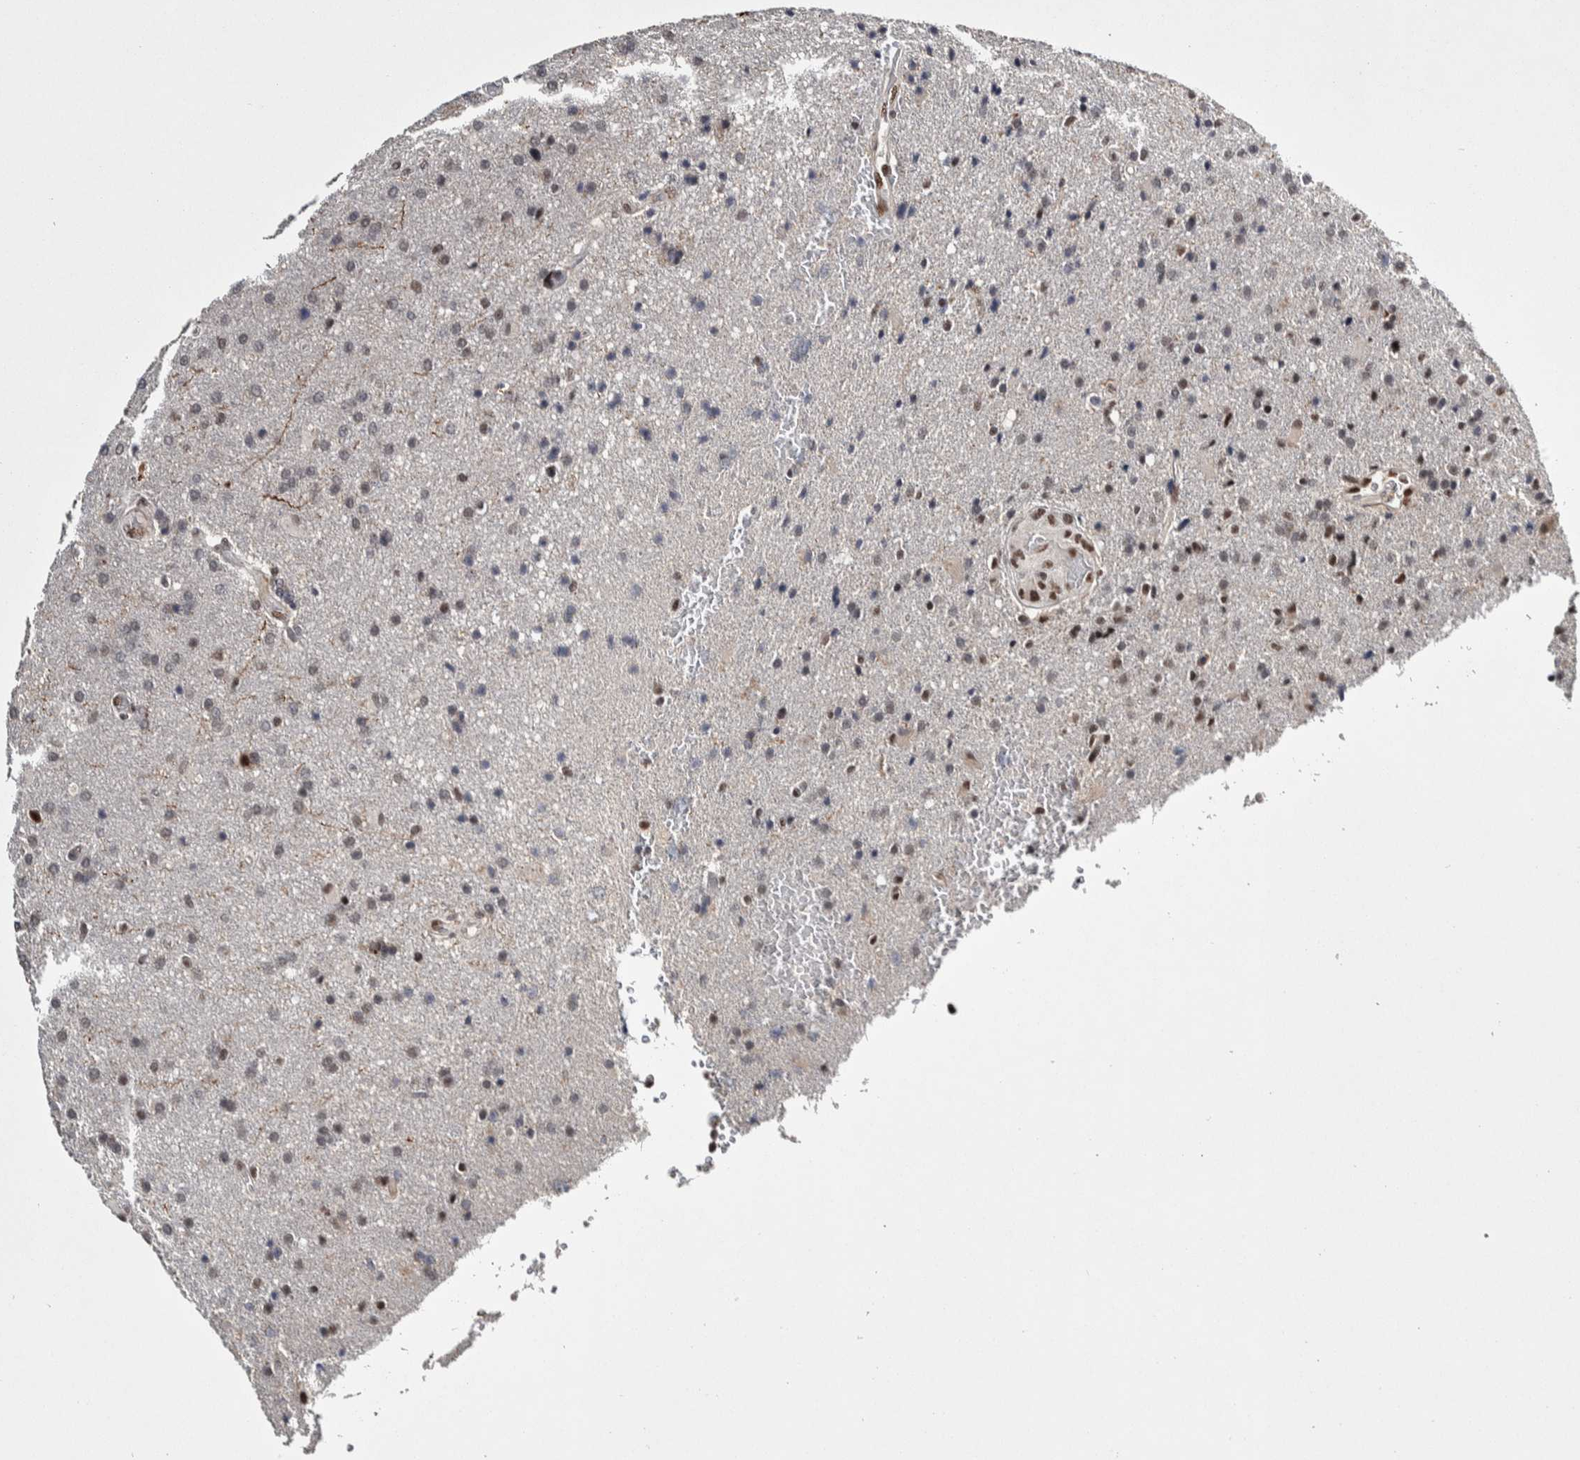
{"staining": {"intensity": "weak", "quantity": "25%-75%", "location": "nuclear"}, "tissue": "glioma", "cell_type": "Tumor cells", "image_type": "cancer", "snomed": [{"axis": "morphology", "description": "Glioma, malignant, High grade"}, {"axis": "topography", "description": "Brain"}], "caption": "This is a photomicrograph of immunohistochemistry staining of glioma, which shows weak expression in the nuclear of tumor cells.", "gene": "ASPN", "patient": {"sex": "male", "age": 72}}